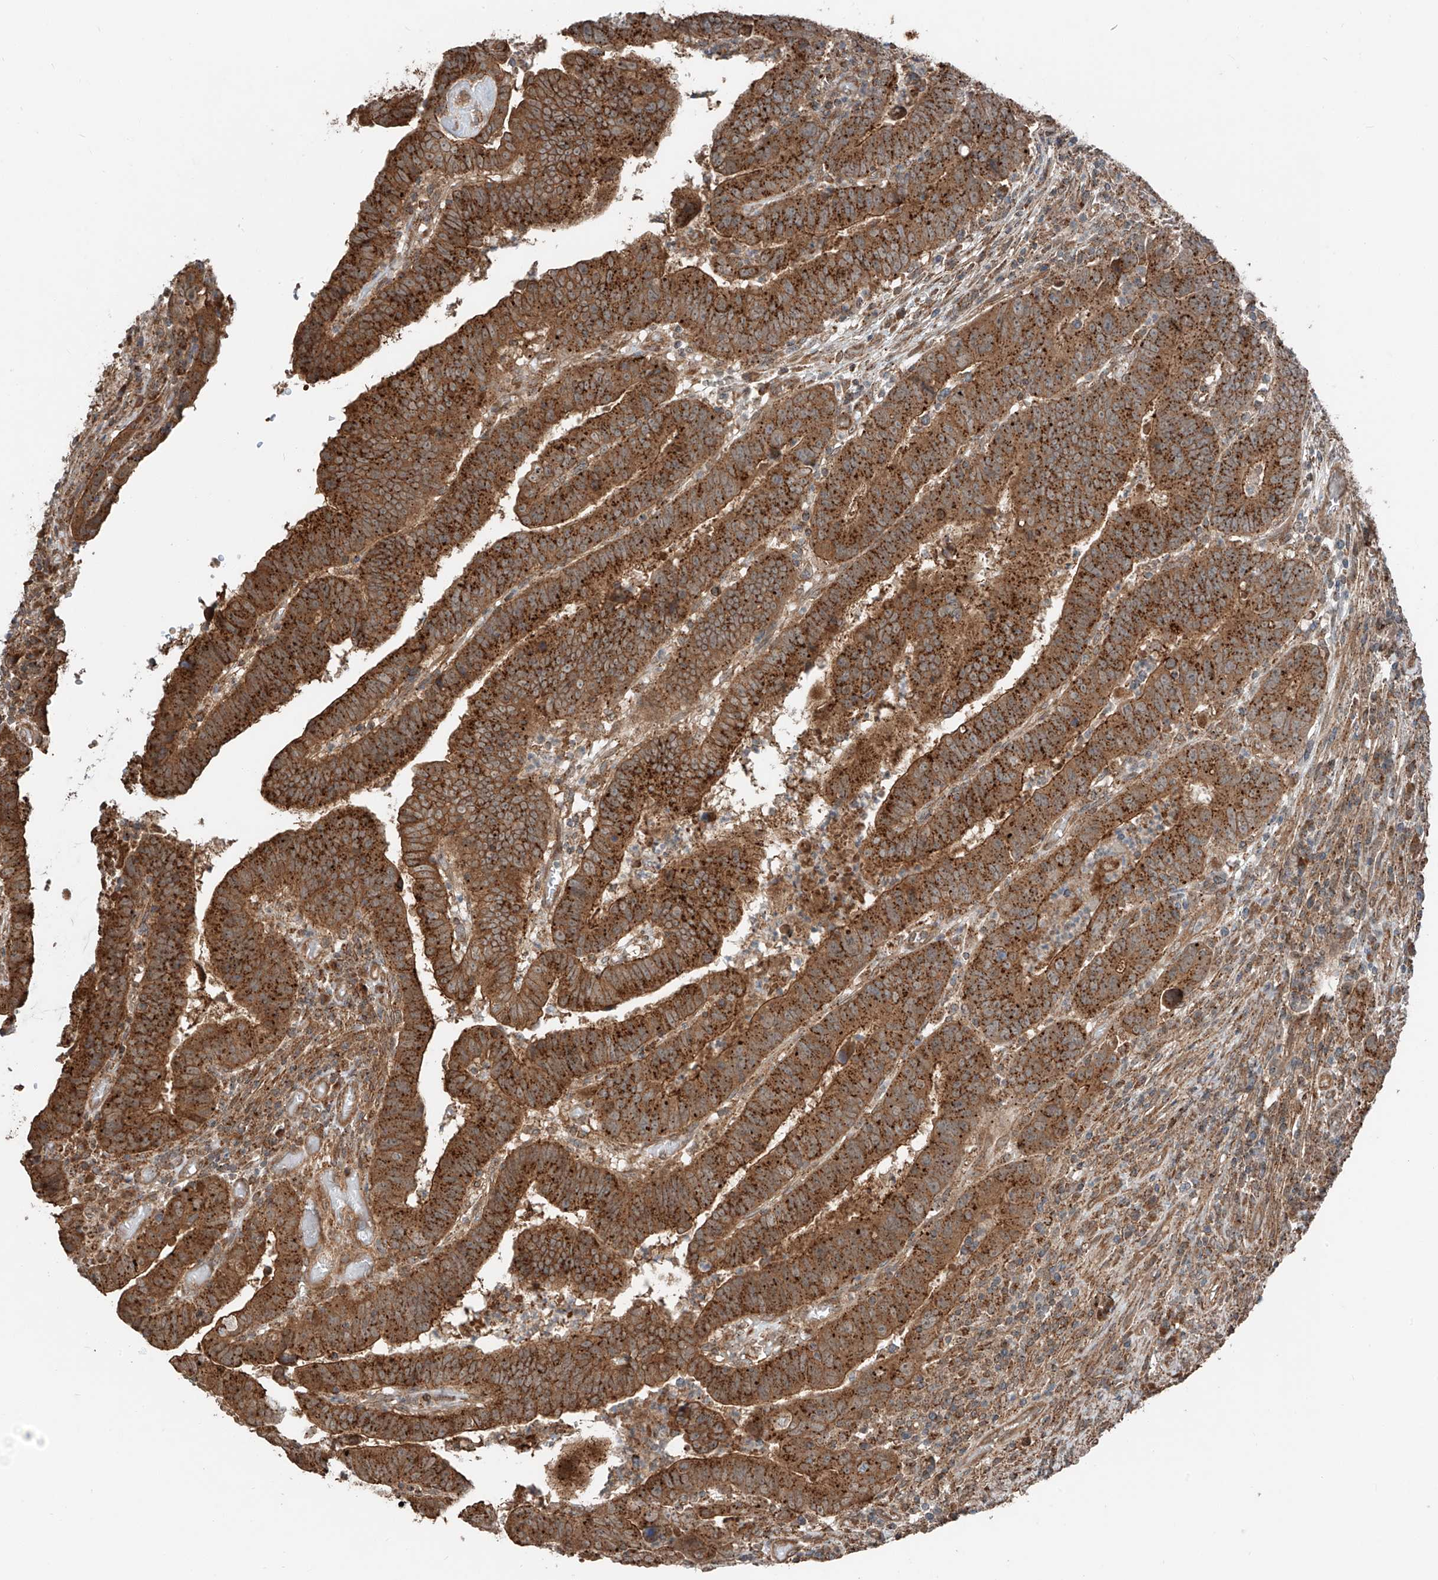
{"staining": {"intensity": "strong", "quantity": ">75%", "location": "cytoplasmic/membranous"}, "tissue": "colorectal cancer", "cell_type": "Tumor cells", "image_type": "cancer", "snomed": [{"axis": "morphology", "description": "Normal tissue, NOS"}, {"axis": "morphology", "description": "Adenocarcinoma, NOS"}, {"axis": "topography", "description": "Rectum"}], "caption": "Protein staining displays strong cytoplasmic/membranous staining in approximately >75% of tumor cells in colorectal cancer (adenocarcinoma).", "gene": "CEP162", "patient": {"sex": "female", "age": 65}}